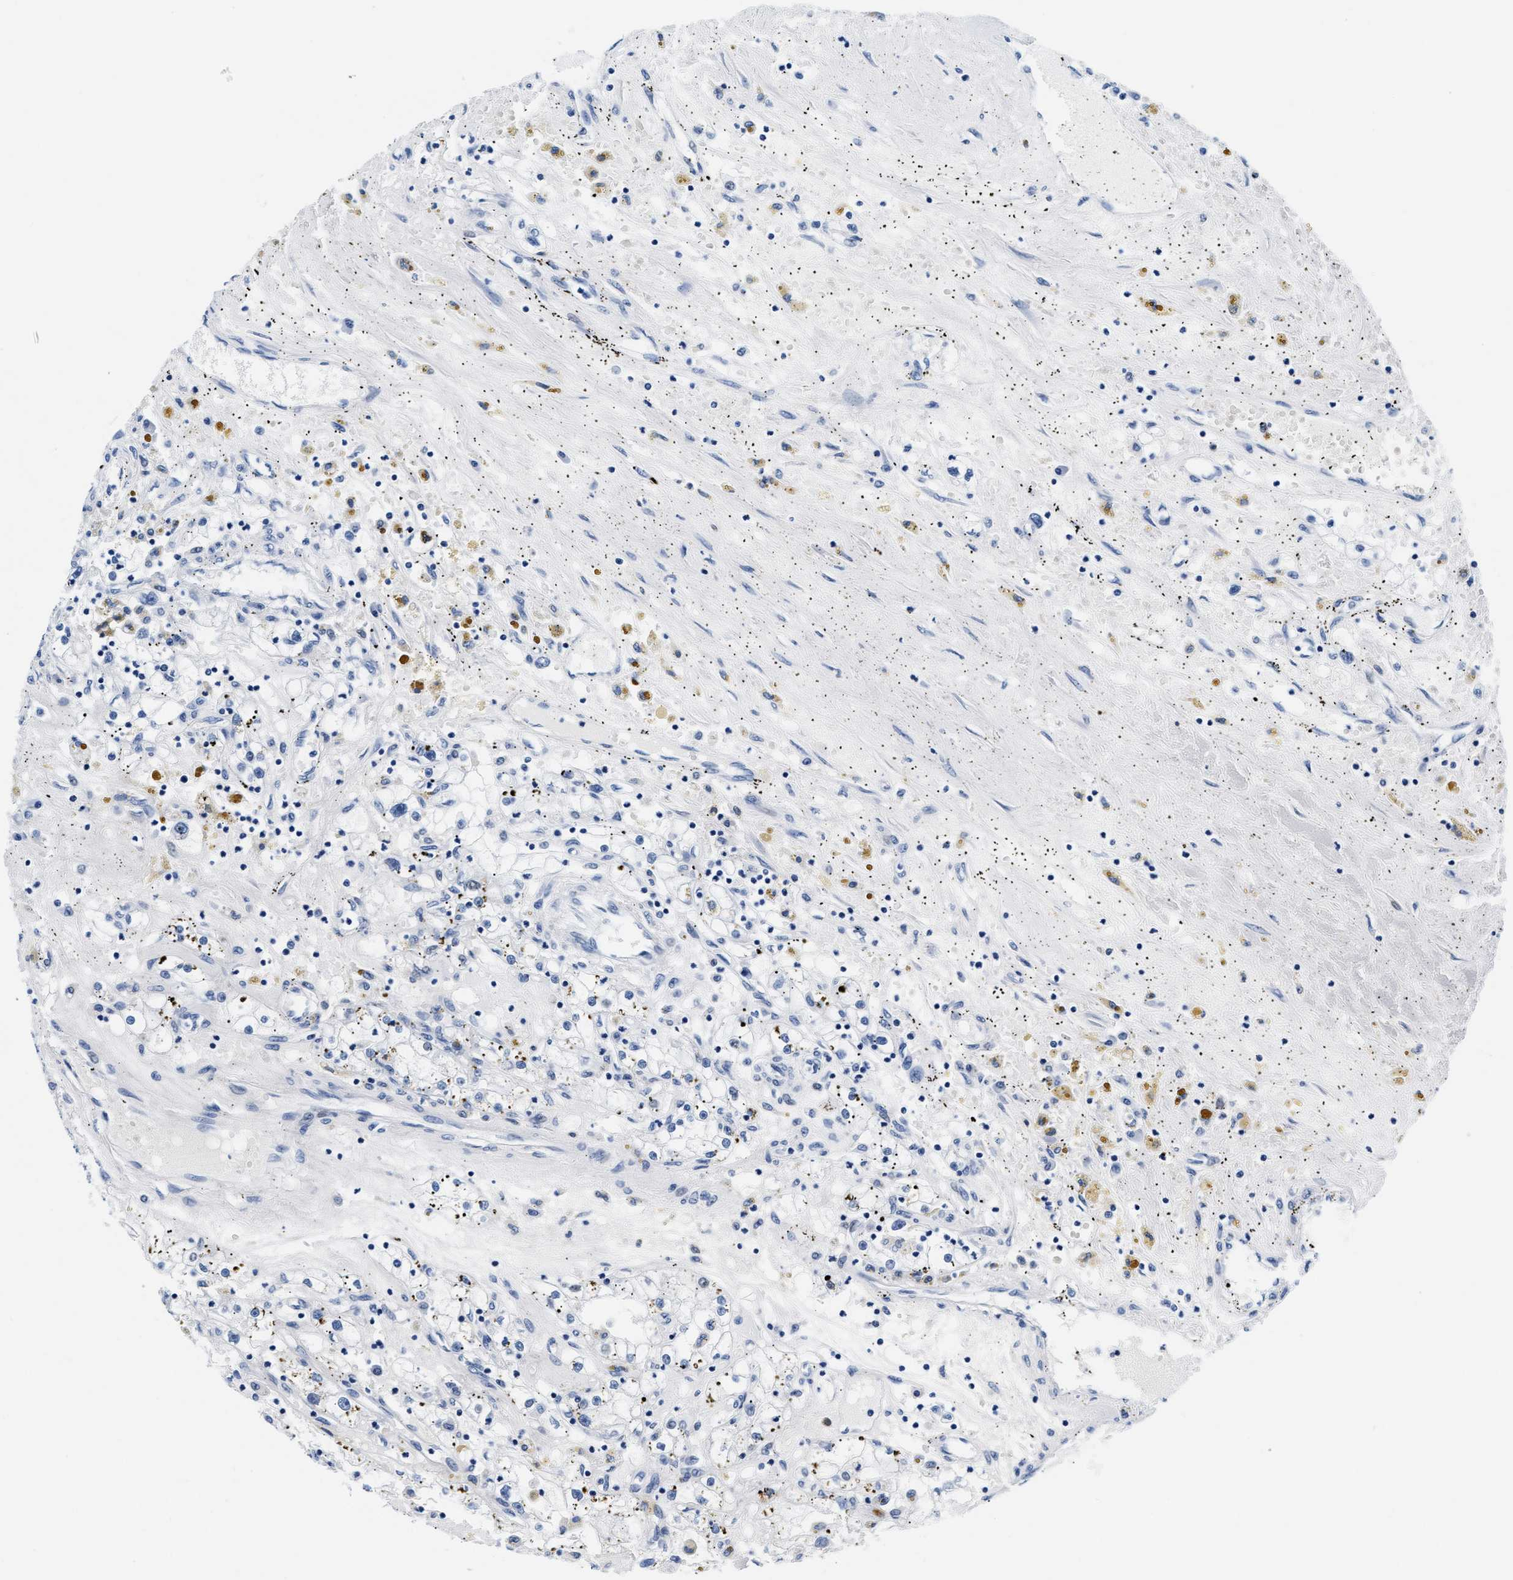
{"staining": {"intensity": "negative", "quantity": "none", "location": "none"}, "tissue": "renal cancer", "cell_type": "Tumor cells", "image_type": "cancer", "snomed": [{"axis": "morphology", "description": "Adenocarcinoma, NOS"}, {"axis": "topography", "description": "Kidney"}], "caption": "Tumor cells show no significant protein expression in adenocarcinoma (renal). (Stains: DAB immunohistochemistry with hematoxylin counter stain, Microscopy: brightfield microscopy at high magnification).", "gene": "MMP8", "patient": {"sex": "male", "age": 56}}